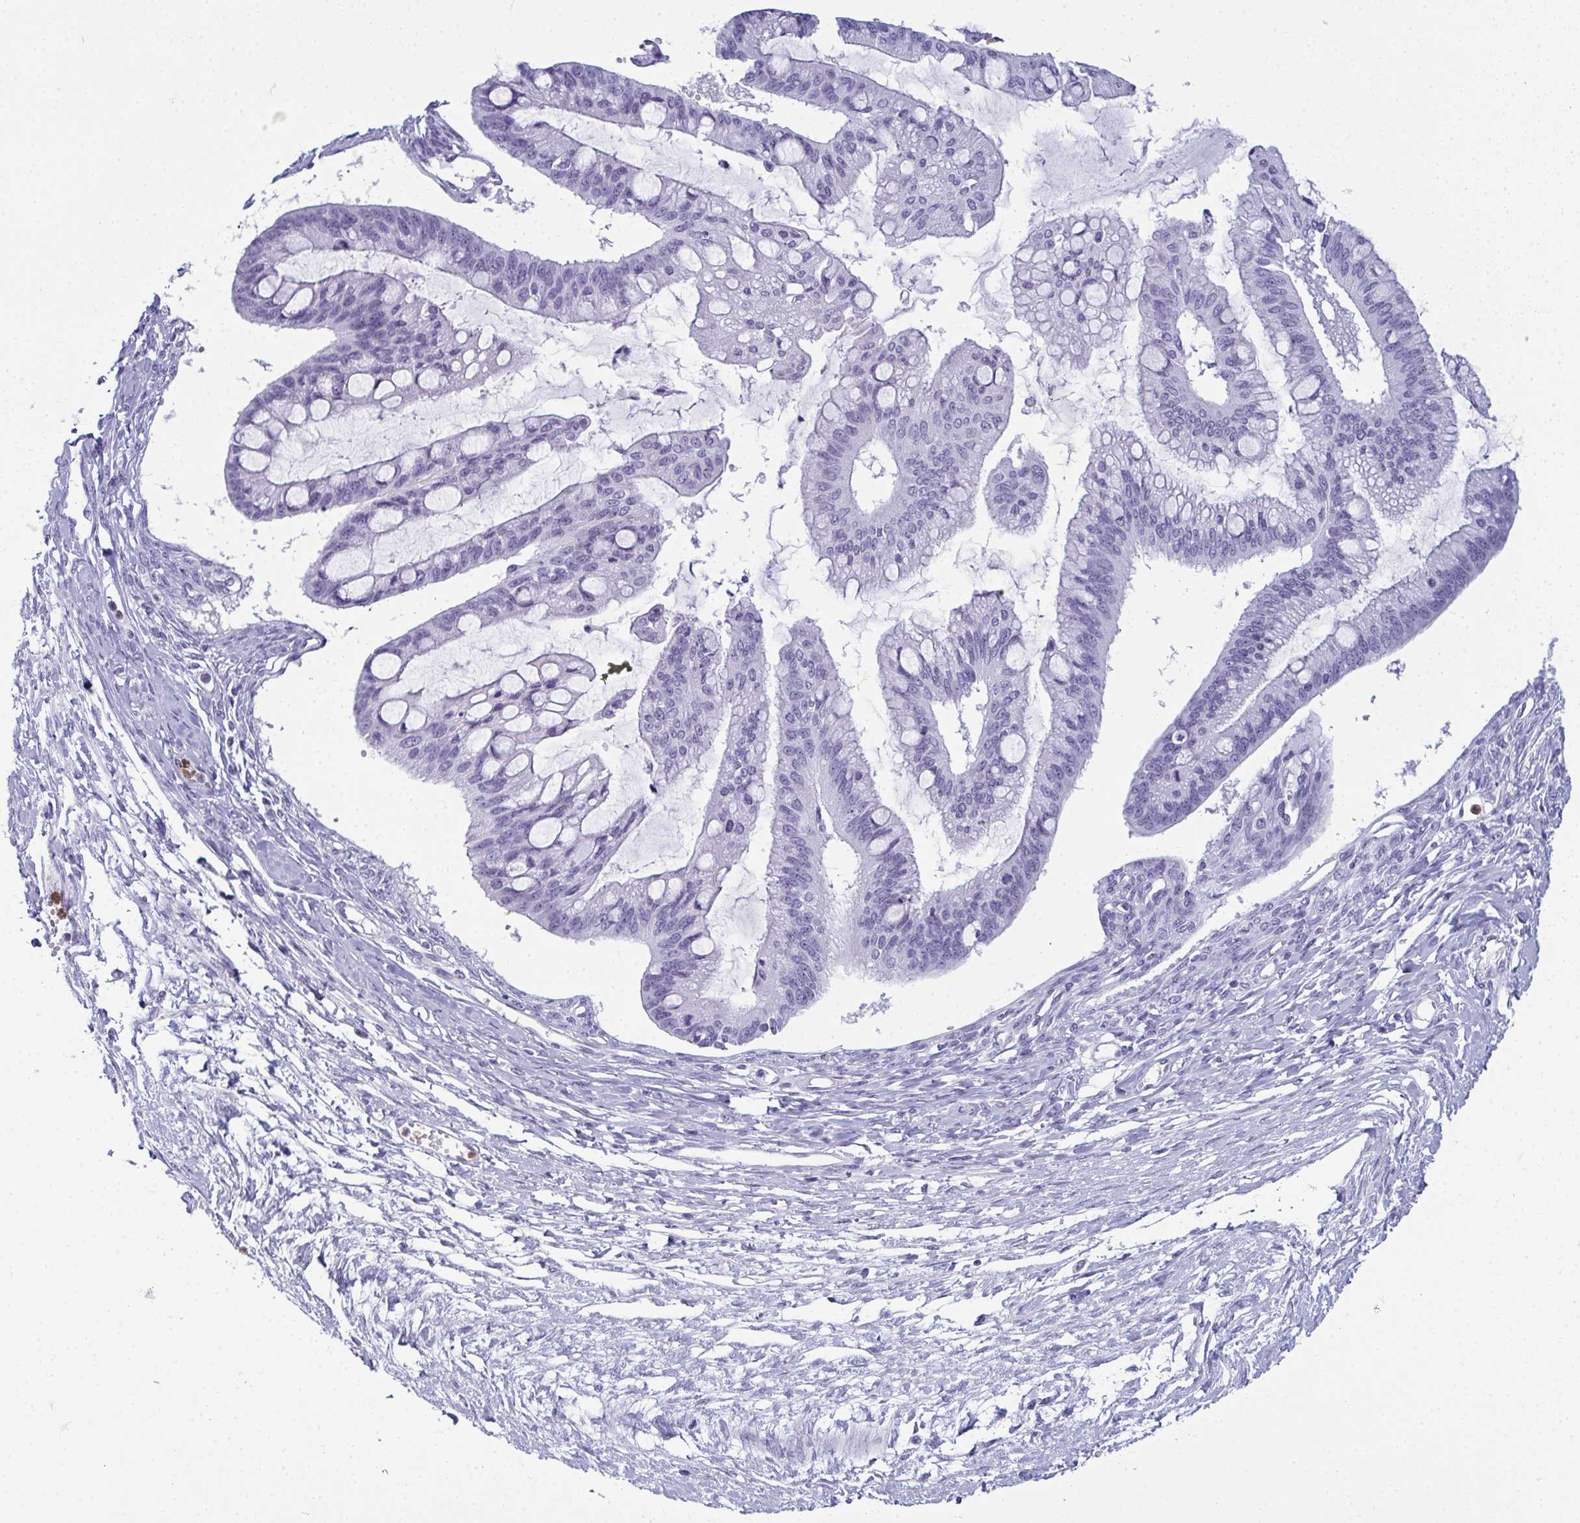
{"staining": {"intensity": "negative", "quantity": "none", "location": "none"}, "tissue": "ovarian cancer", "cell_type": "Tumor cells", "image_type": "cancer", "snomed": [{"axis": "morphology", "description": "Cystadenocarcinoma, mucinous, NOS"}, {"axis": "topography", "description": "Ovary"}], "caption": "DAB immunohistochemical staining of ovarian cancer demonstrates no significant expression in tumor cells.", "gene": "CDA", "patient": {"sex": "female", "age": 73}}